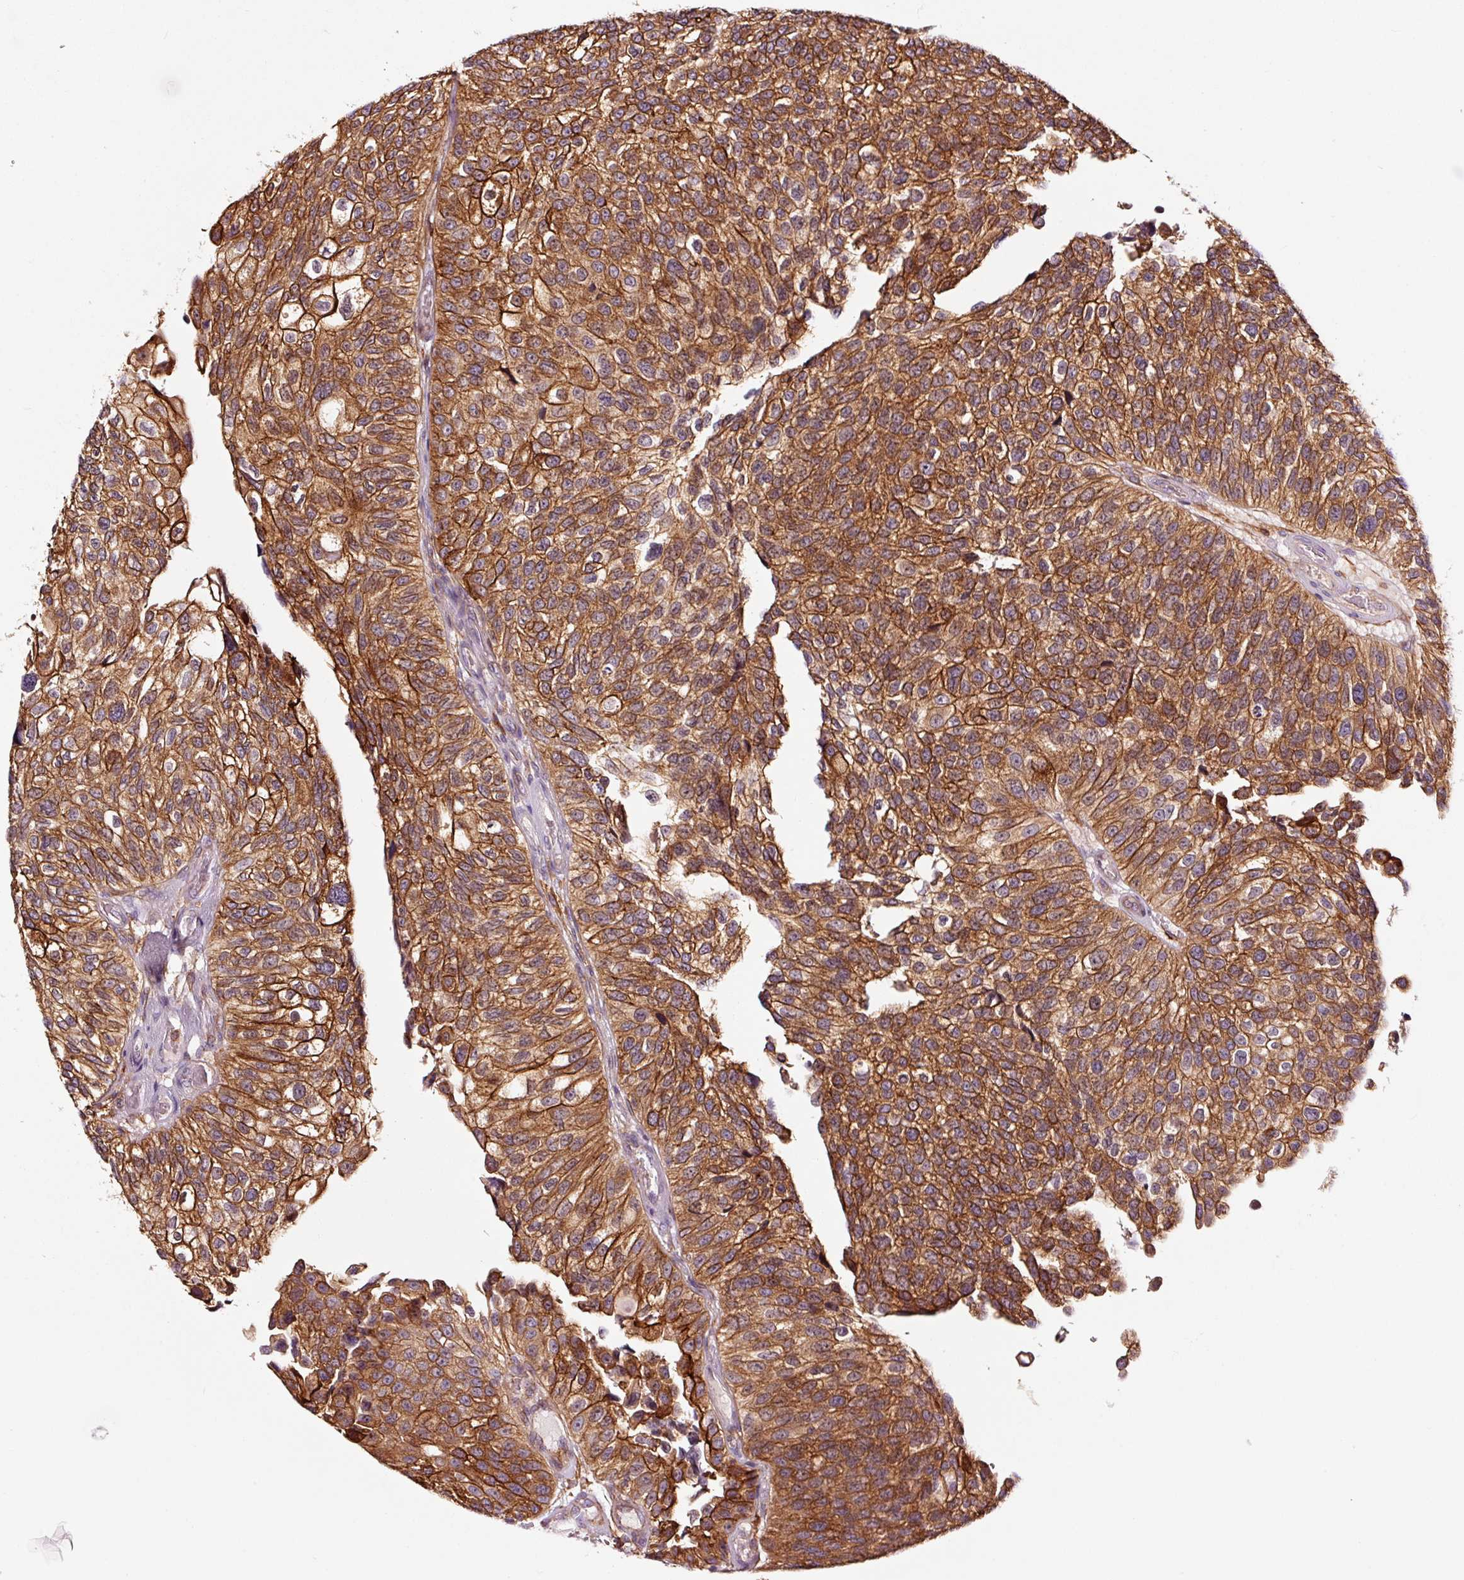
{"staining": {"intensity": "strong", "quantity": ">75%", "location": "cytoplasmic/membranous"}, "tissue": "urothelial cancer", "cell_type": "Tumor cells", "image_type": "cancer", "snomed": [{"axis": "morphology", "description": "Urothelial carcinoma, NOS"}, {"axis": "topography", "description": "Urinary bladder"}], "caption": "This is an image of immunohistochemistry (IHC) staining of urothelial cancer, which shows strong positivity in the cytoplasmic/membranous of tumor cells.", "gene": "ADD3", "patient": {"sex": "male", "age": 87}}